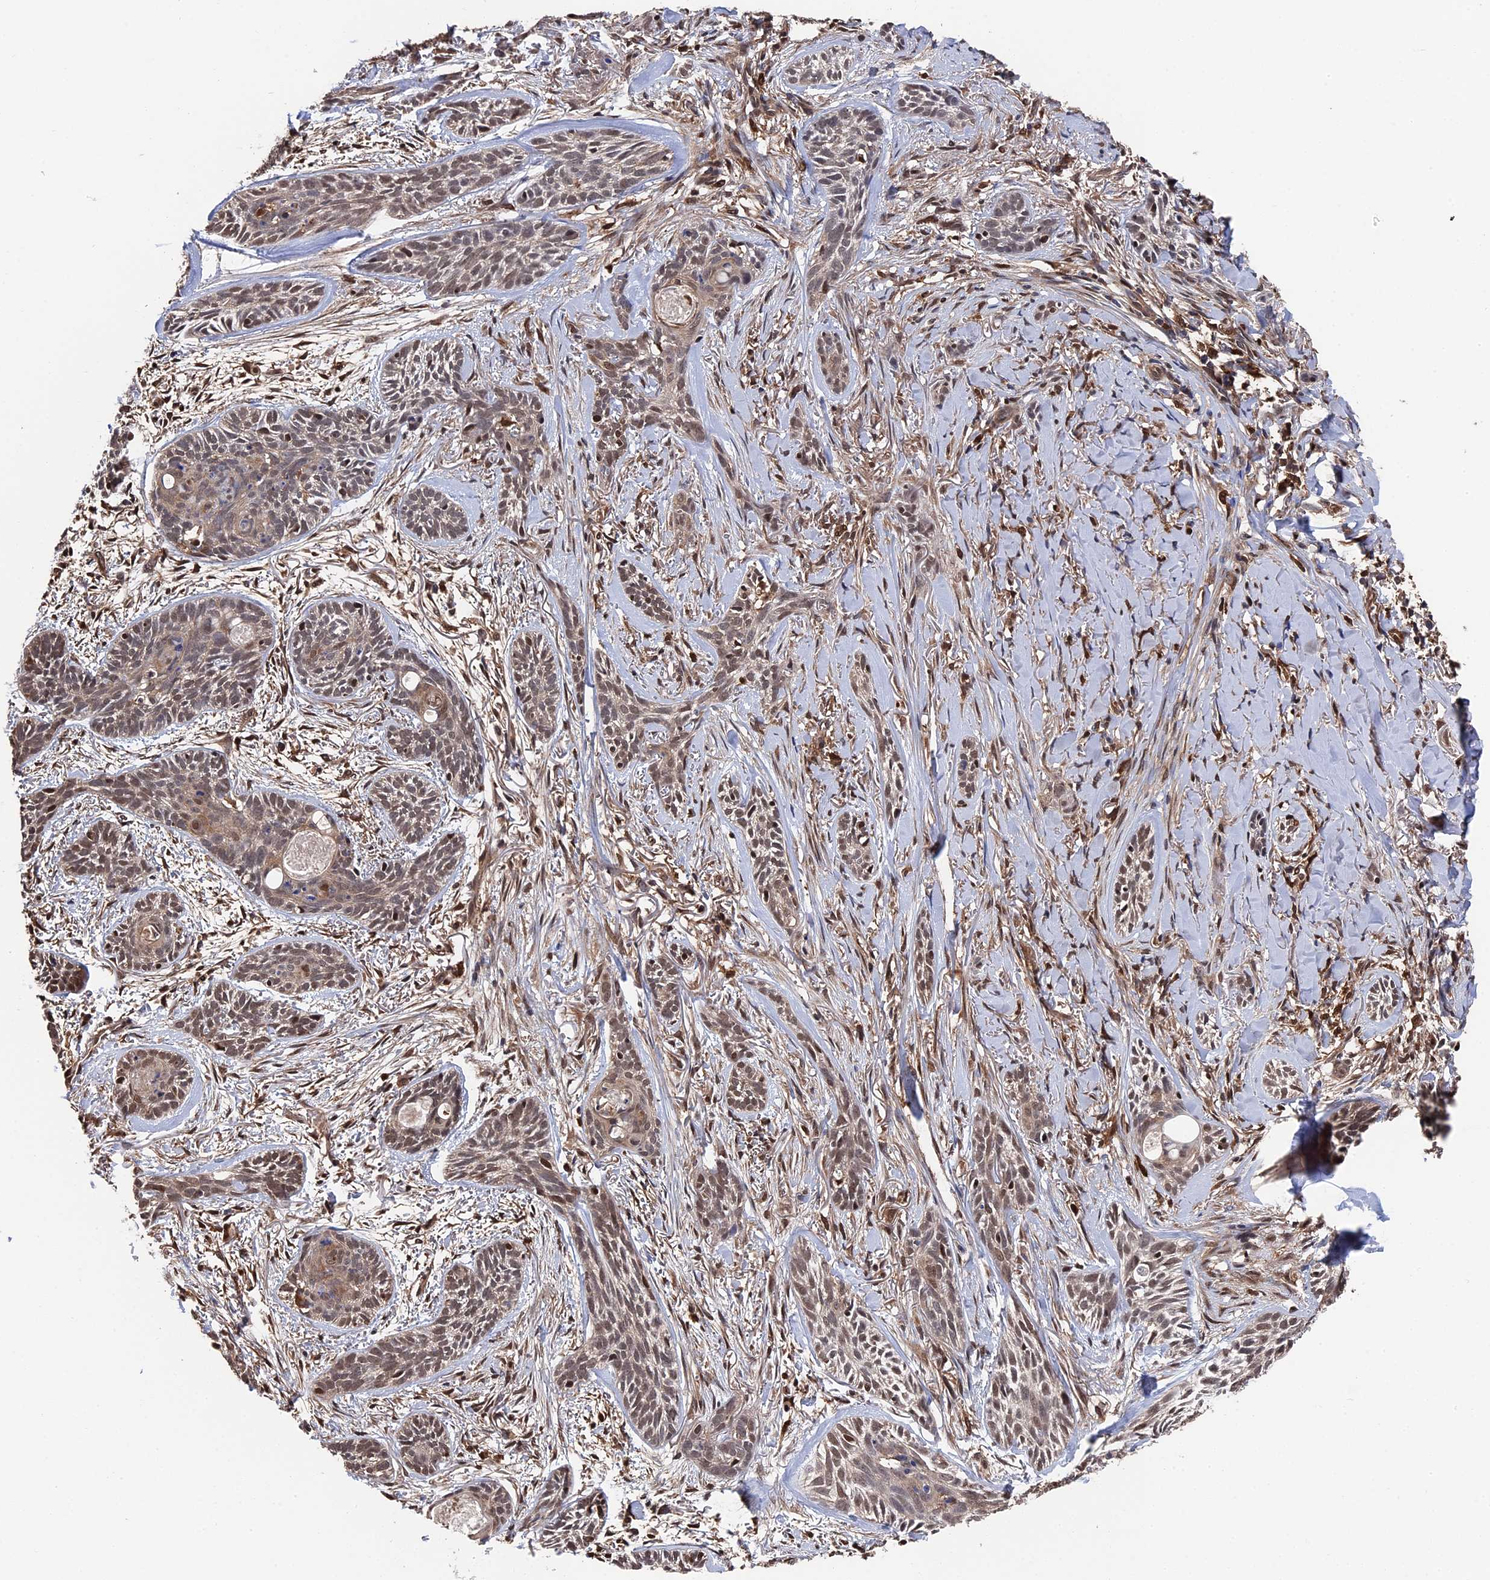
{"staining": {"intensity": "moderate", "quantity": ">75%", "location": "nuclear"}, "tissue": "skin cancer", "cell_type": "Tumor cells", "image_type": "cancer", "snomed": [{"axis": "morphology", "description": "Basal cell carcinoma"}, {"axis": "topography", "description": "Skin"}], "caption": "A brown stain highlights moderate nuclear positivity of a protein in basal cell carcinoma (skin) tumor cells.", "gene": "RNH1", "patient": {"sex": "female", "age": 59}}